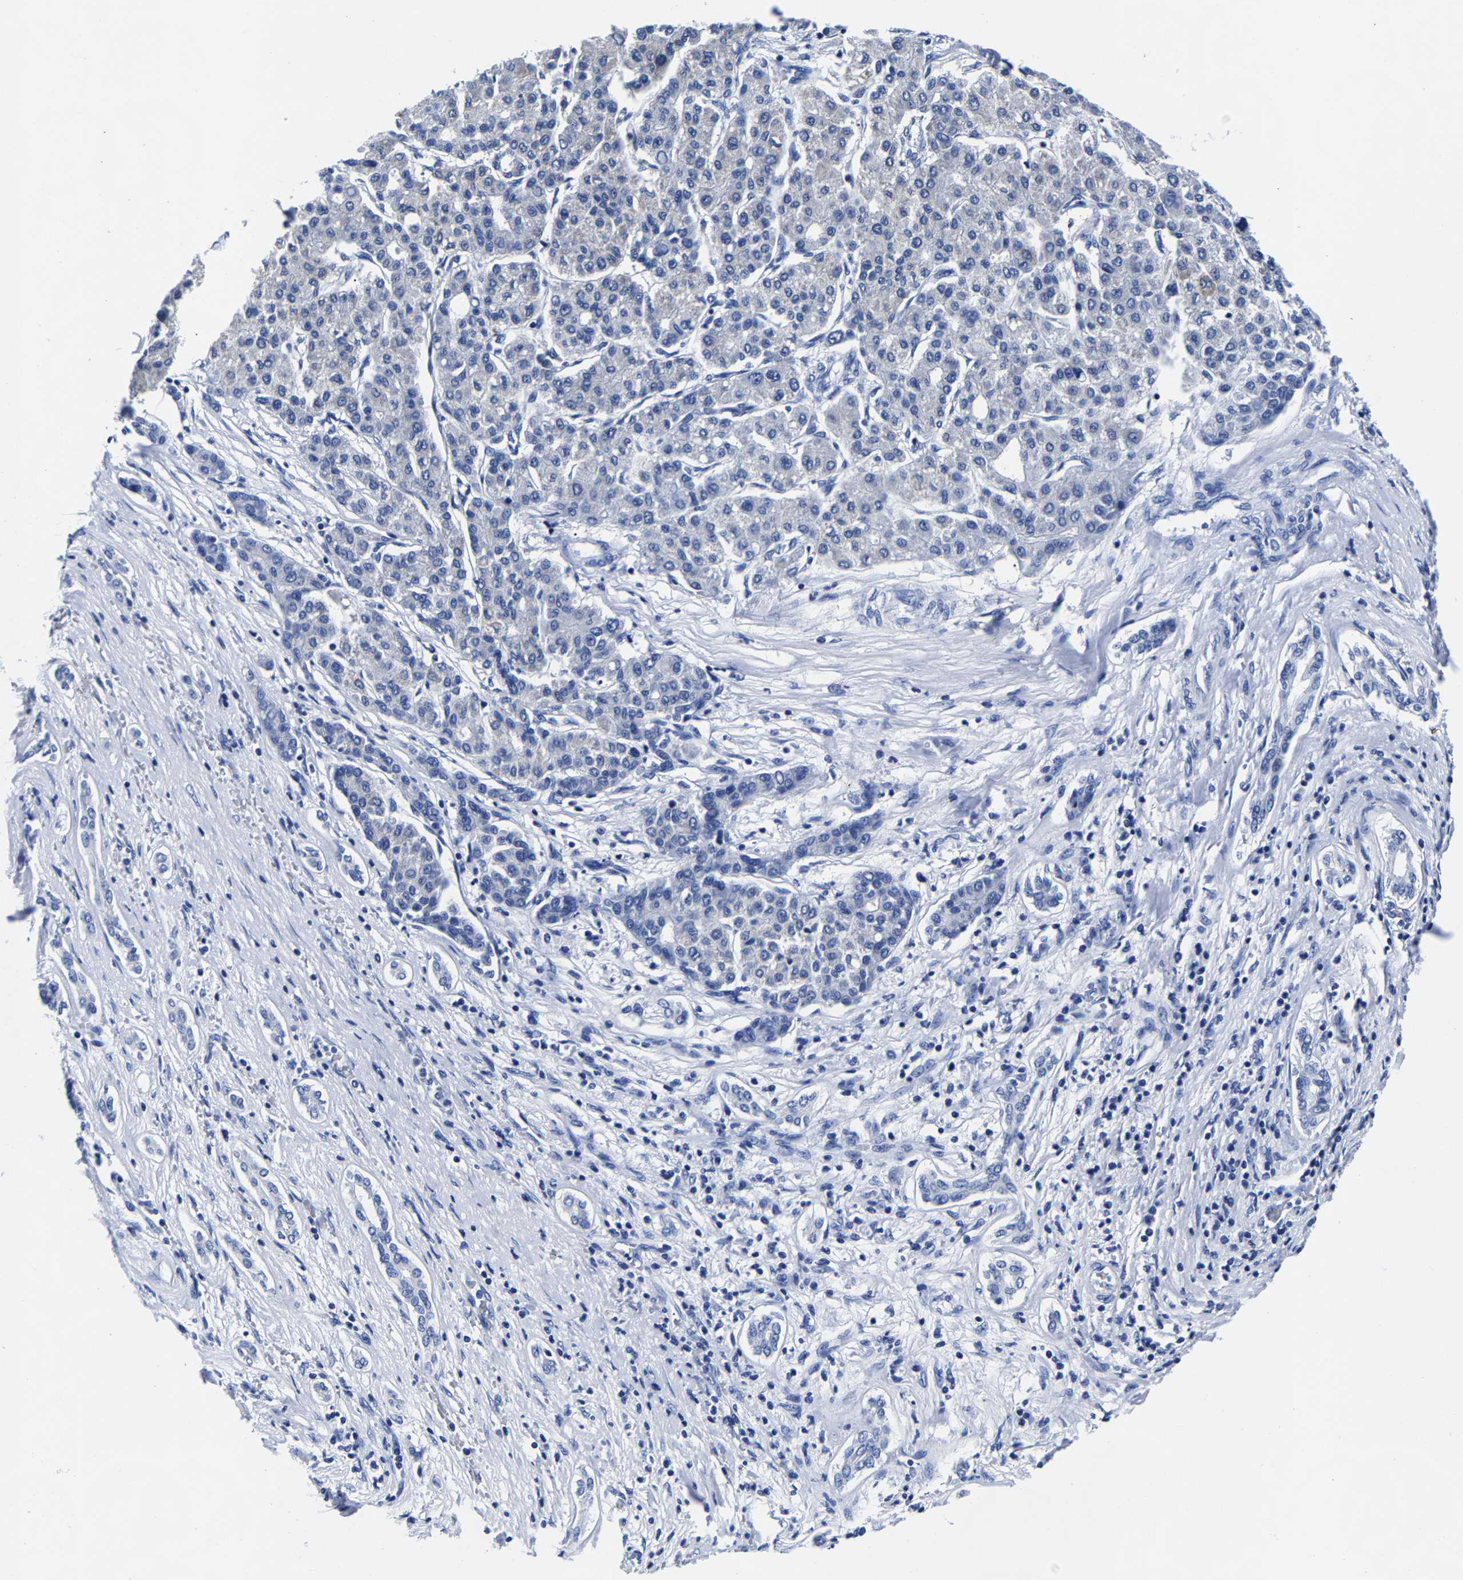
{"staining": {"intensity": "negative", "quantity": "none", "location": "none"}, "tissue": "liver cancer", "cell_type": "Tumor cells", "image_type": "cancer", "snomed": [{"axis": "morphology", "description": "Carcinoma, Hepatocellular, NOS"}, {"axis": "topography", "description": "Liver"}], "caption": "A histopathology image of human liver hepatocellular carcinoma is negative for staining in tumor cells.", "gene": "CPA2", "patient": {"sex": "male", "age": 65}}